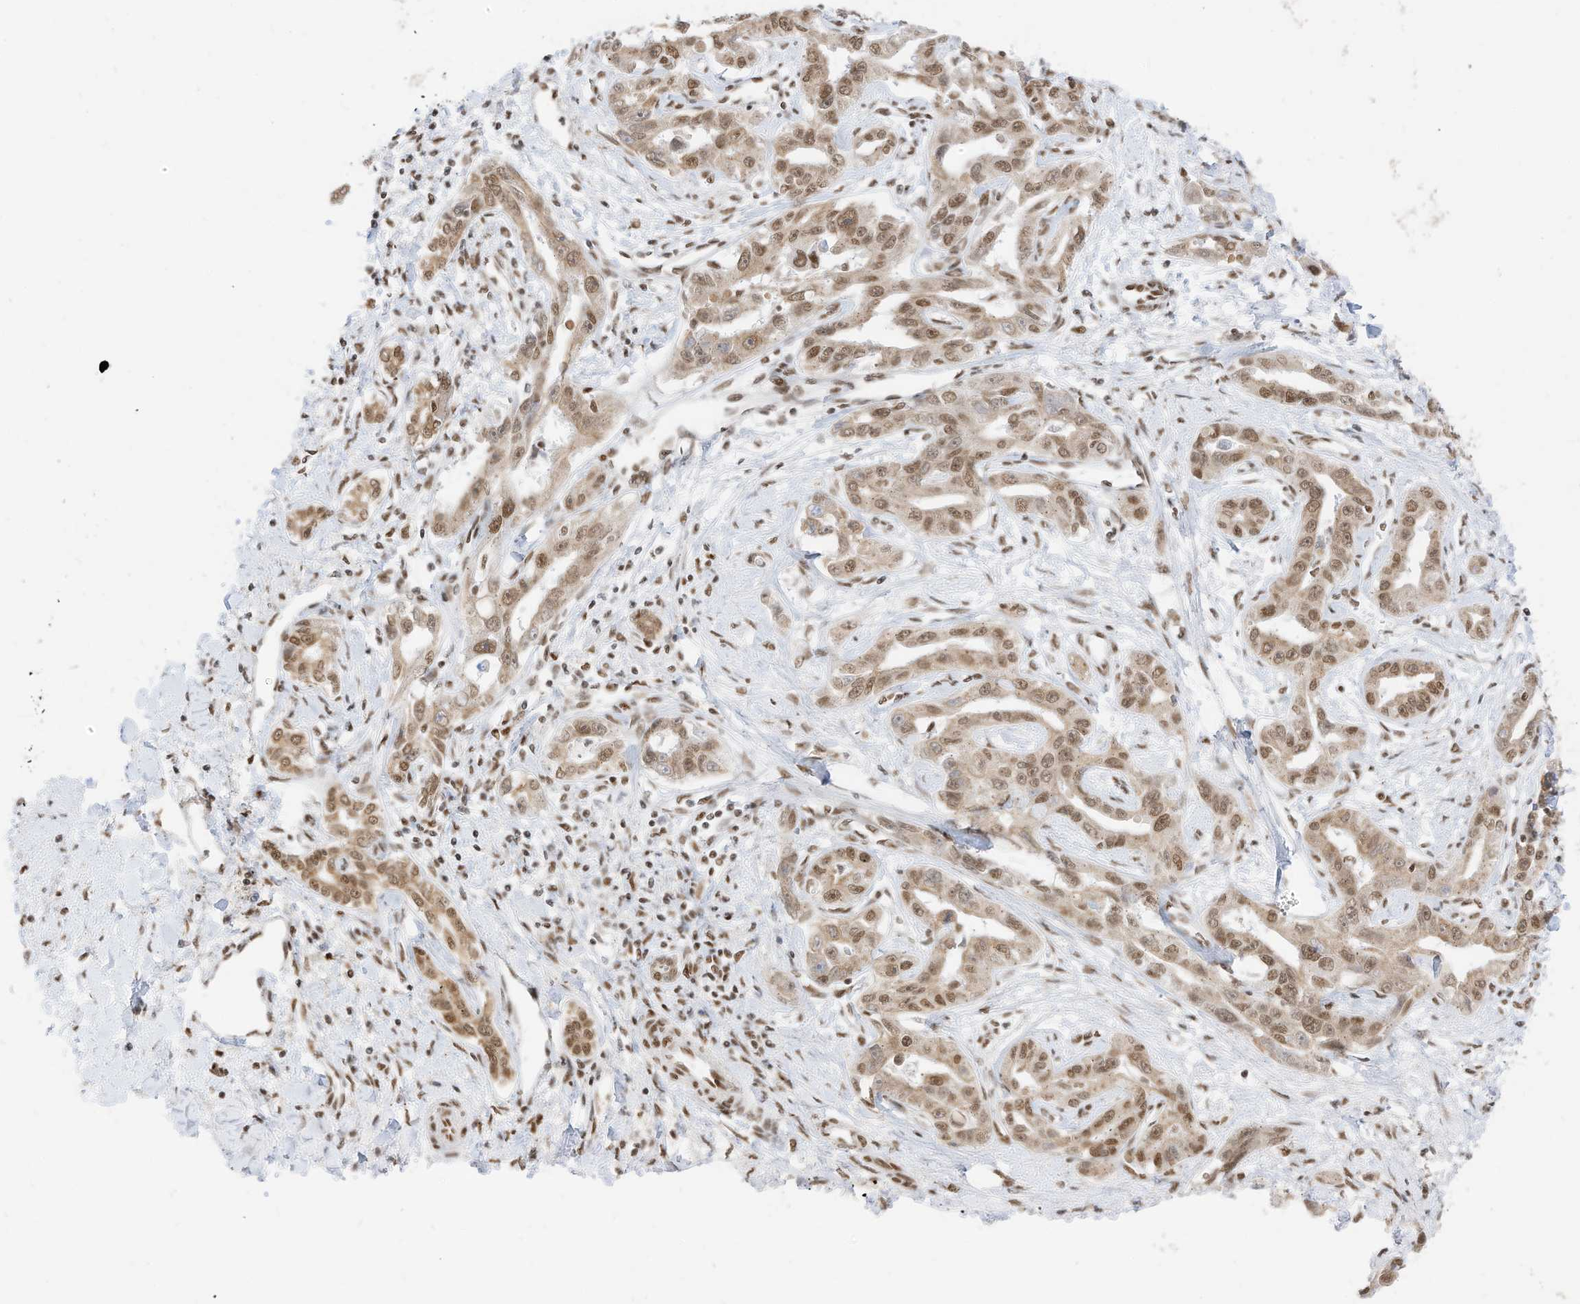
{"staining": {"intensity": "moderate", "quantity": ">75%", "location": "nuclear"}, "tissue": "liver cancer", "cell_type": "Tumor cells", "image_type": "cancer", "snomed": [{"axis": "morphology", "description": "Cholangiocarcinoma"}, {"axis": "topography", "description": "Liver"}], "caption": "Protein staining of liver cancer tissue demonstrates moderate nuclear expression in approximately >75% of tumor cells.", "gene": "SMARCA2", "patient": {"sex": "male", "age": 59}}